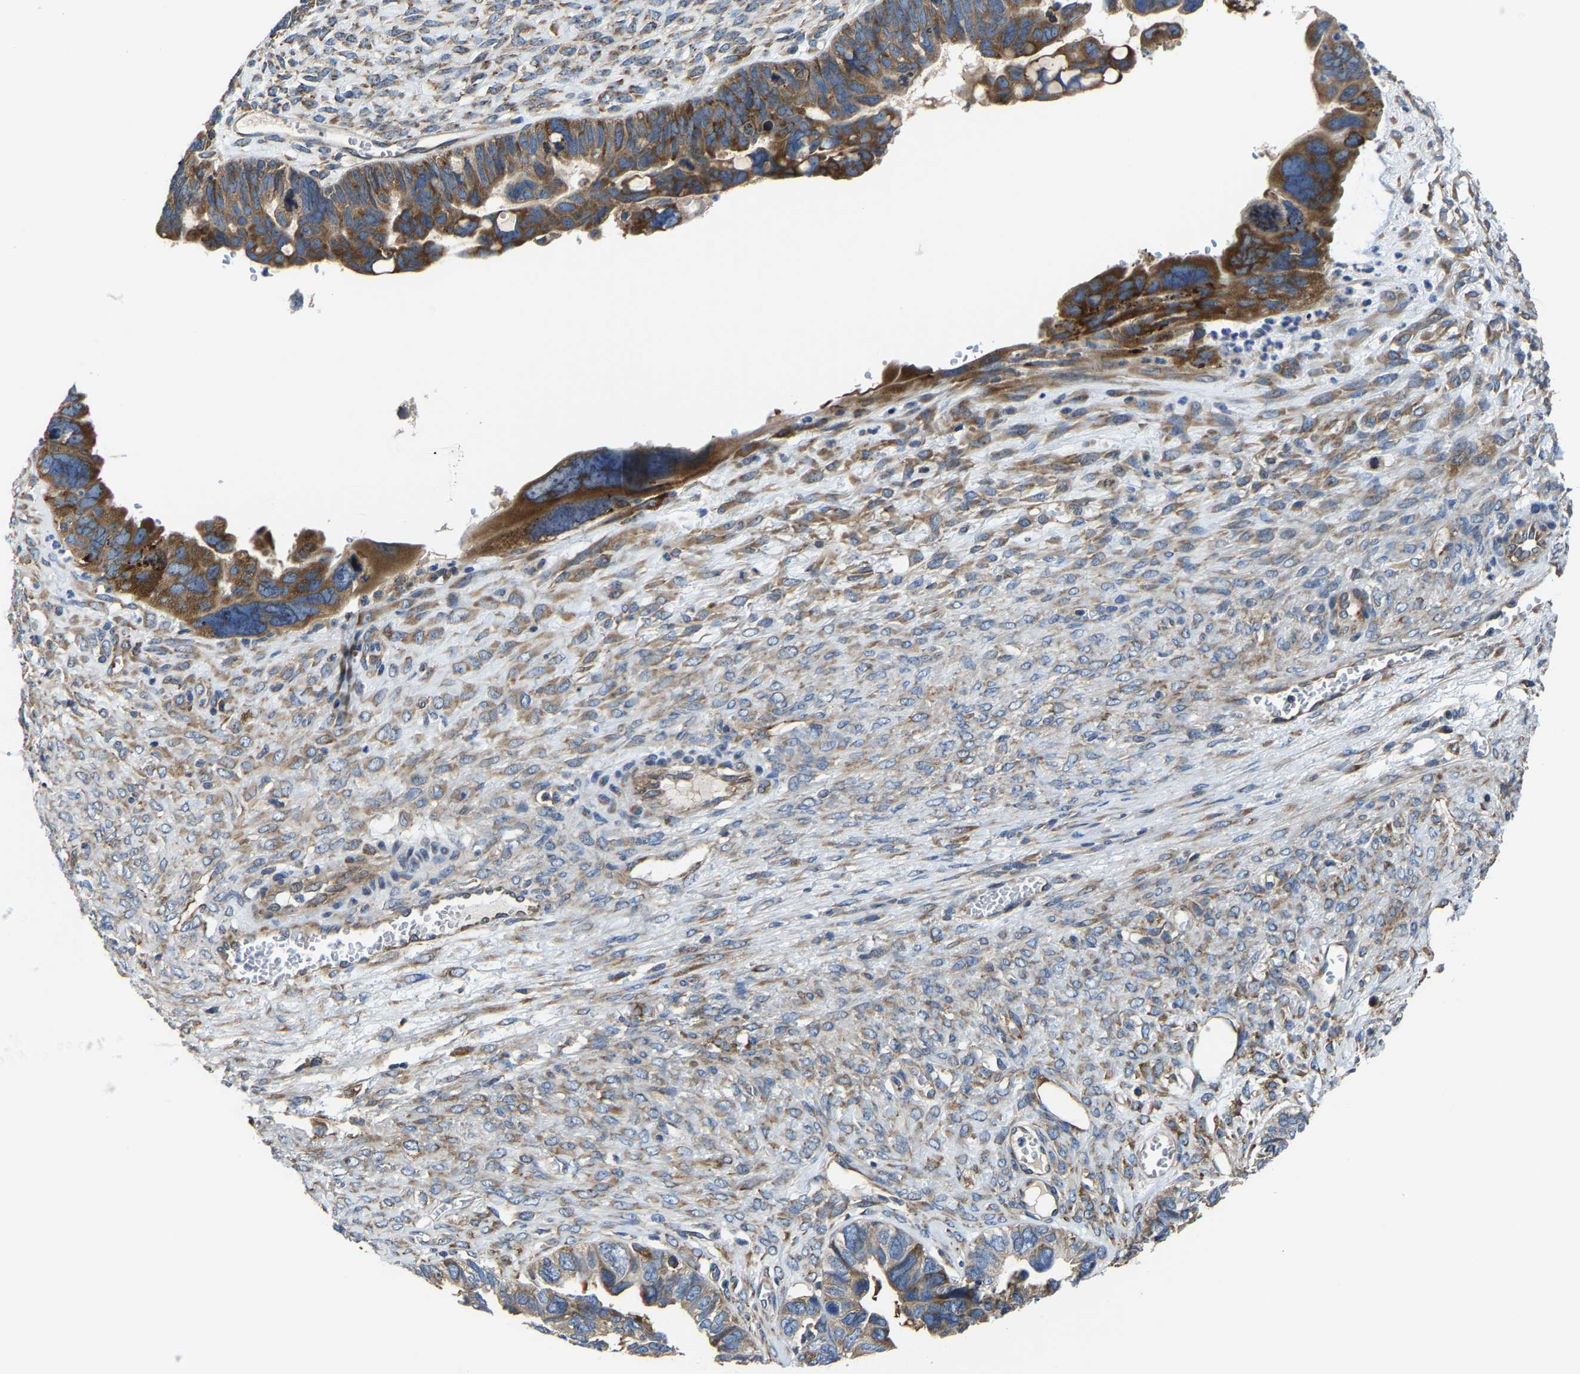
{"staining": {"intensity": "strong", "quantity": ">75%", "location": "cytoplasmic/membranous"}, "tissue": "ovarian cancer", "cell_type": "Tumor cells", "image_type": "cancer", "snomed": [{"axis": "morphology", "description": "Cystadenocarcinoma, serous, NOS"}, {"axis": "topography", "description": "Ovary"}], "caption": "A high amount of strong cytoplasmic/membranous positivity is present in approximately >75% of tumor cells in ovarian serous cystadenocarcinoma tissue. (DAB (3,3'-diaminobenzidine) = brown stain, brightfield microscopy at high magnification).", "gene": "G3BP2", "patient": {"sex": "female", "age": 79}}